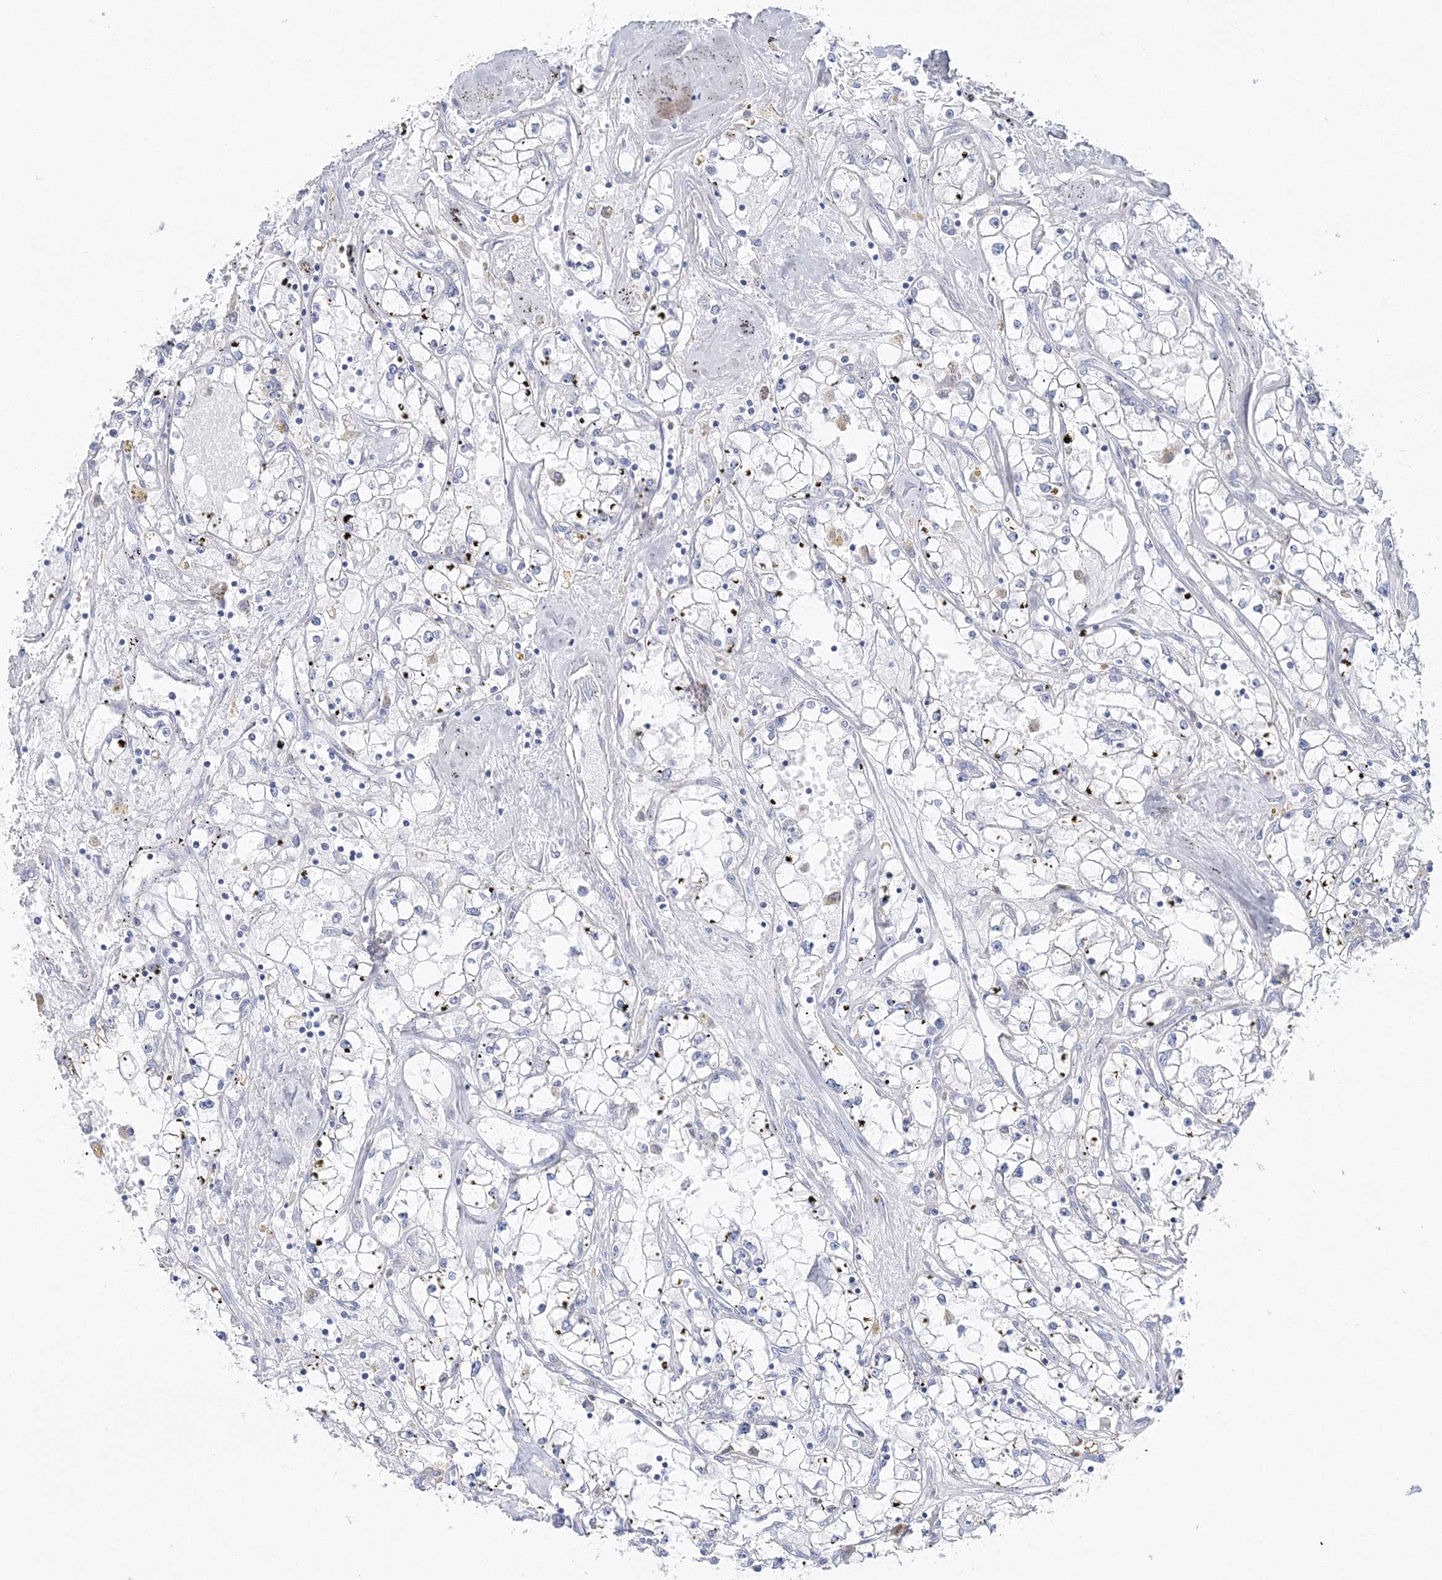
{"staining": {"intensity": "negative", "quantity": "none", "location": "none"}, "tissue": "renal cancer", "cell_type": "Tumor cells", "image_type": "cancer", "snomed": [{"axis": "morphology", "description": "Adenocarcinoma, NOS"}, {"axis": "topography", "description": "Kidney"}], "caption": "An image of human renal cancer (adenocarcinoma) is negative for staining in tumor cells.", "gene": "HIBCH", "patient": {"sex": "male", "age": 56}}